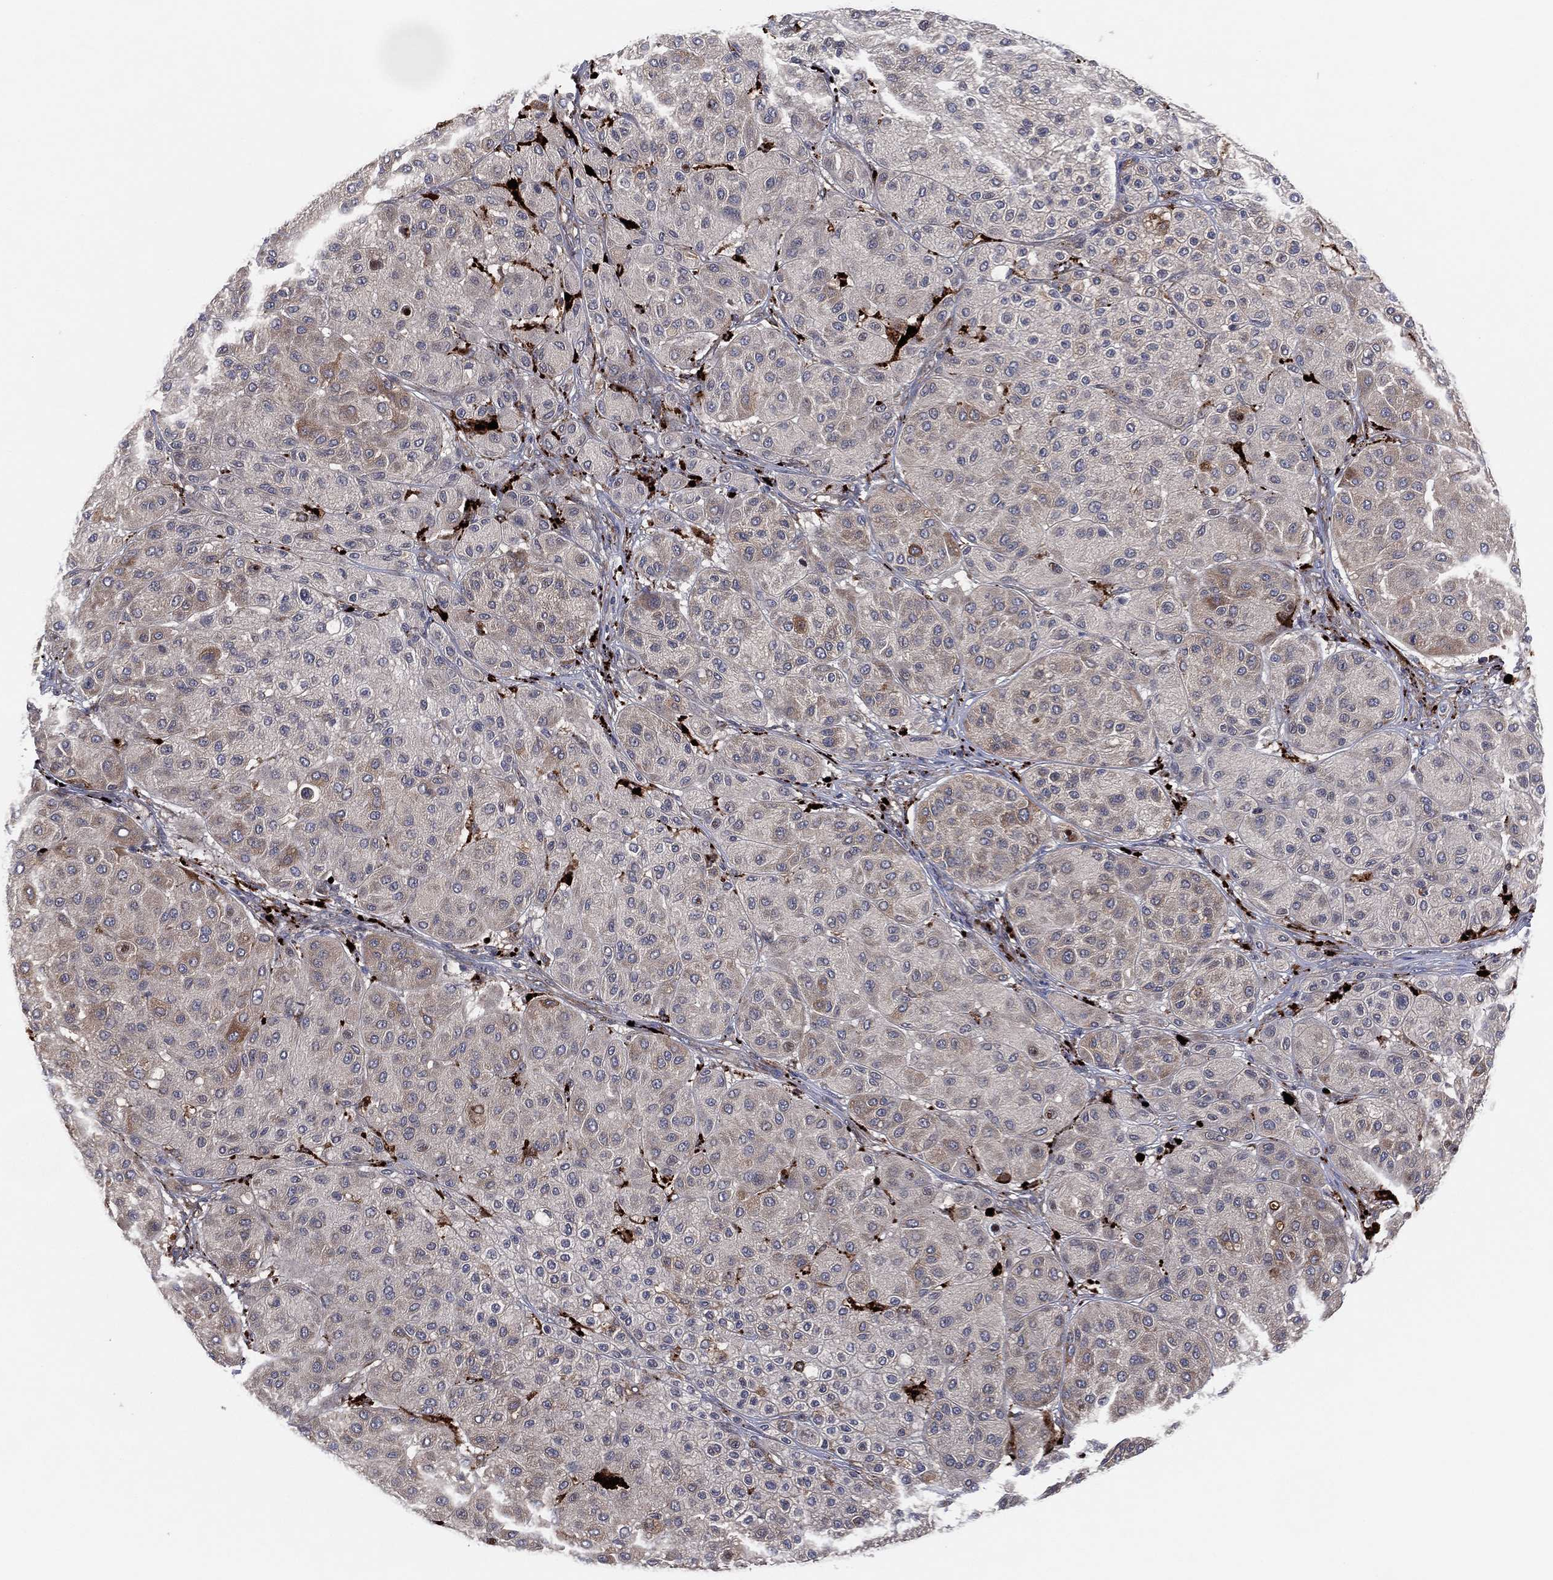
{"staining": {"intensity": "weak", "quantity": "<25%", "location": "cytoplasmic/membranous"}, "tissue": "melanoma", "cell_type": "Tumor cells", "image_type": "cancer", "snomed": [{"axis": "morphology", "description": "Malignant melanoma, Metastatic site"}, {"axis": "topography", "description": "Smooth muscle"}], "caption": "Tumor cells show no significant protein staining in melanoma. The staining is performed using DAB (3,3'-diaminobenzidine) brown chromogen with nuclei counter-stained in using hematoxylin.", "gene": "FAM104A", "patient": {"sex": "male", "age": 41}}